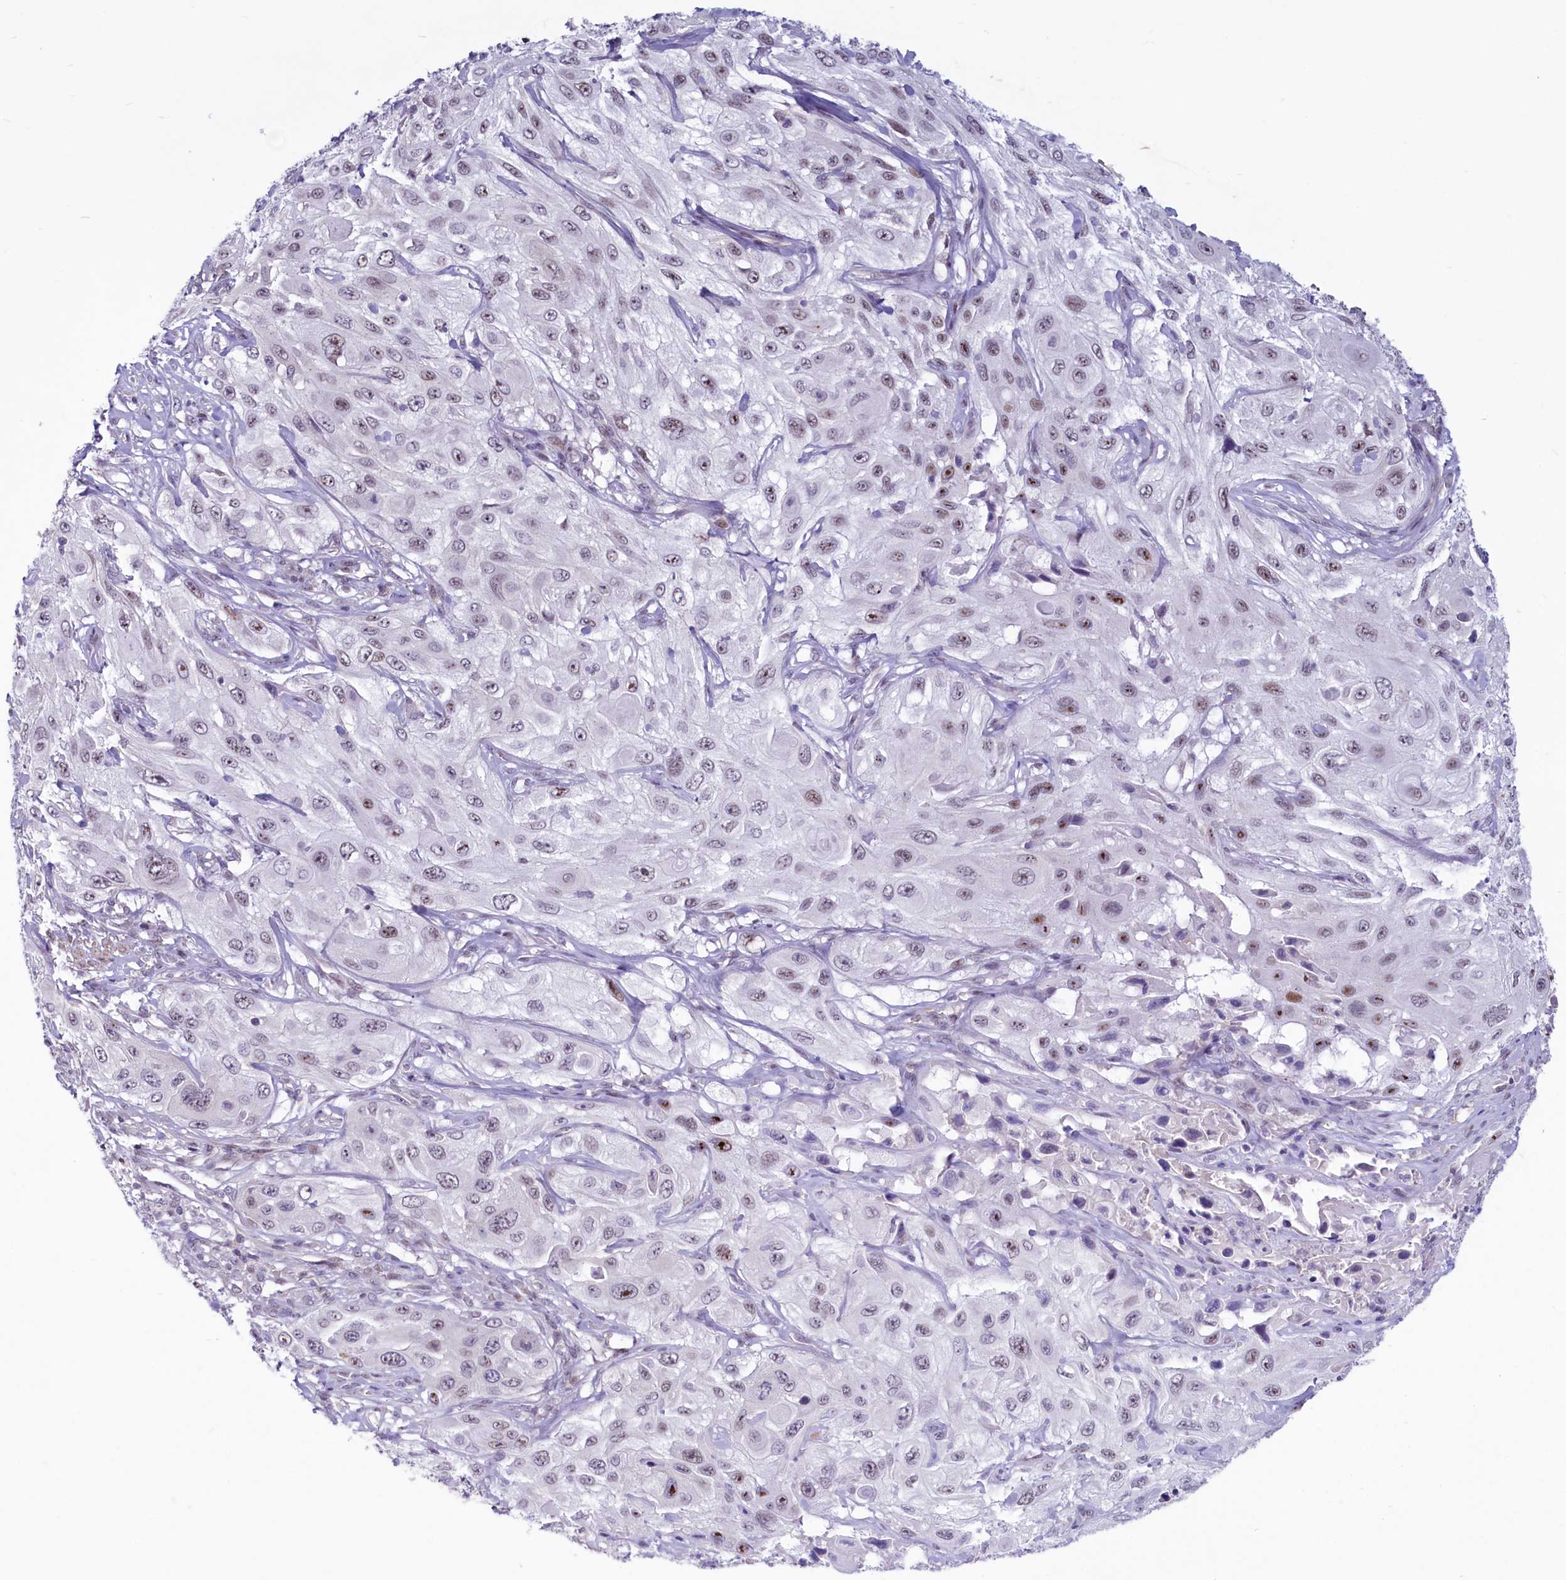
{"staining": {"intensity": "moderate", "quantity": "<25%", "location": "nuclear"}, "tissue": "cervical cancer", "cell_type": "Tumor cells", "image_type": "cancer", "snomed": [{"axis": "morphology", "description": "Squamous cell carcinoma, NOS"}, {"axis": "topography", "description": "Cervix"}], "caption": "Cervical squamous cell carcinoma tissue reveals moderate nuclear expression in about <25% of tumor cells", "gene": "PROCR", "patient": {"sex": "female", "age": 42}}